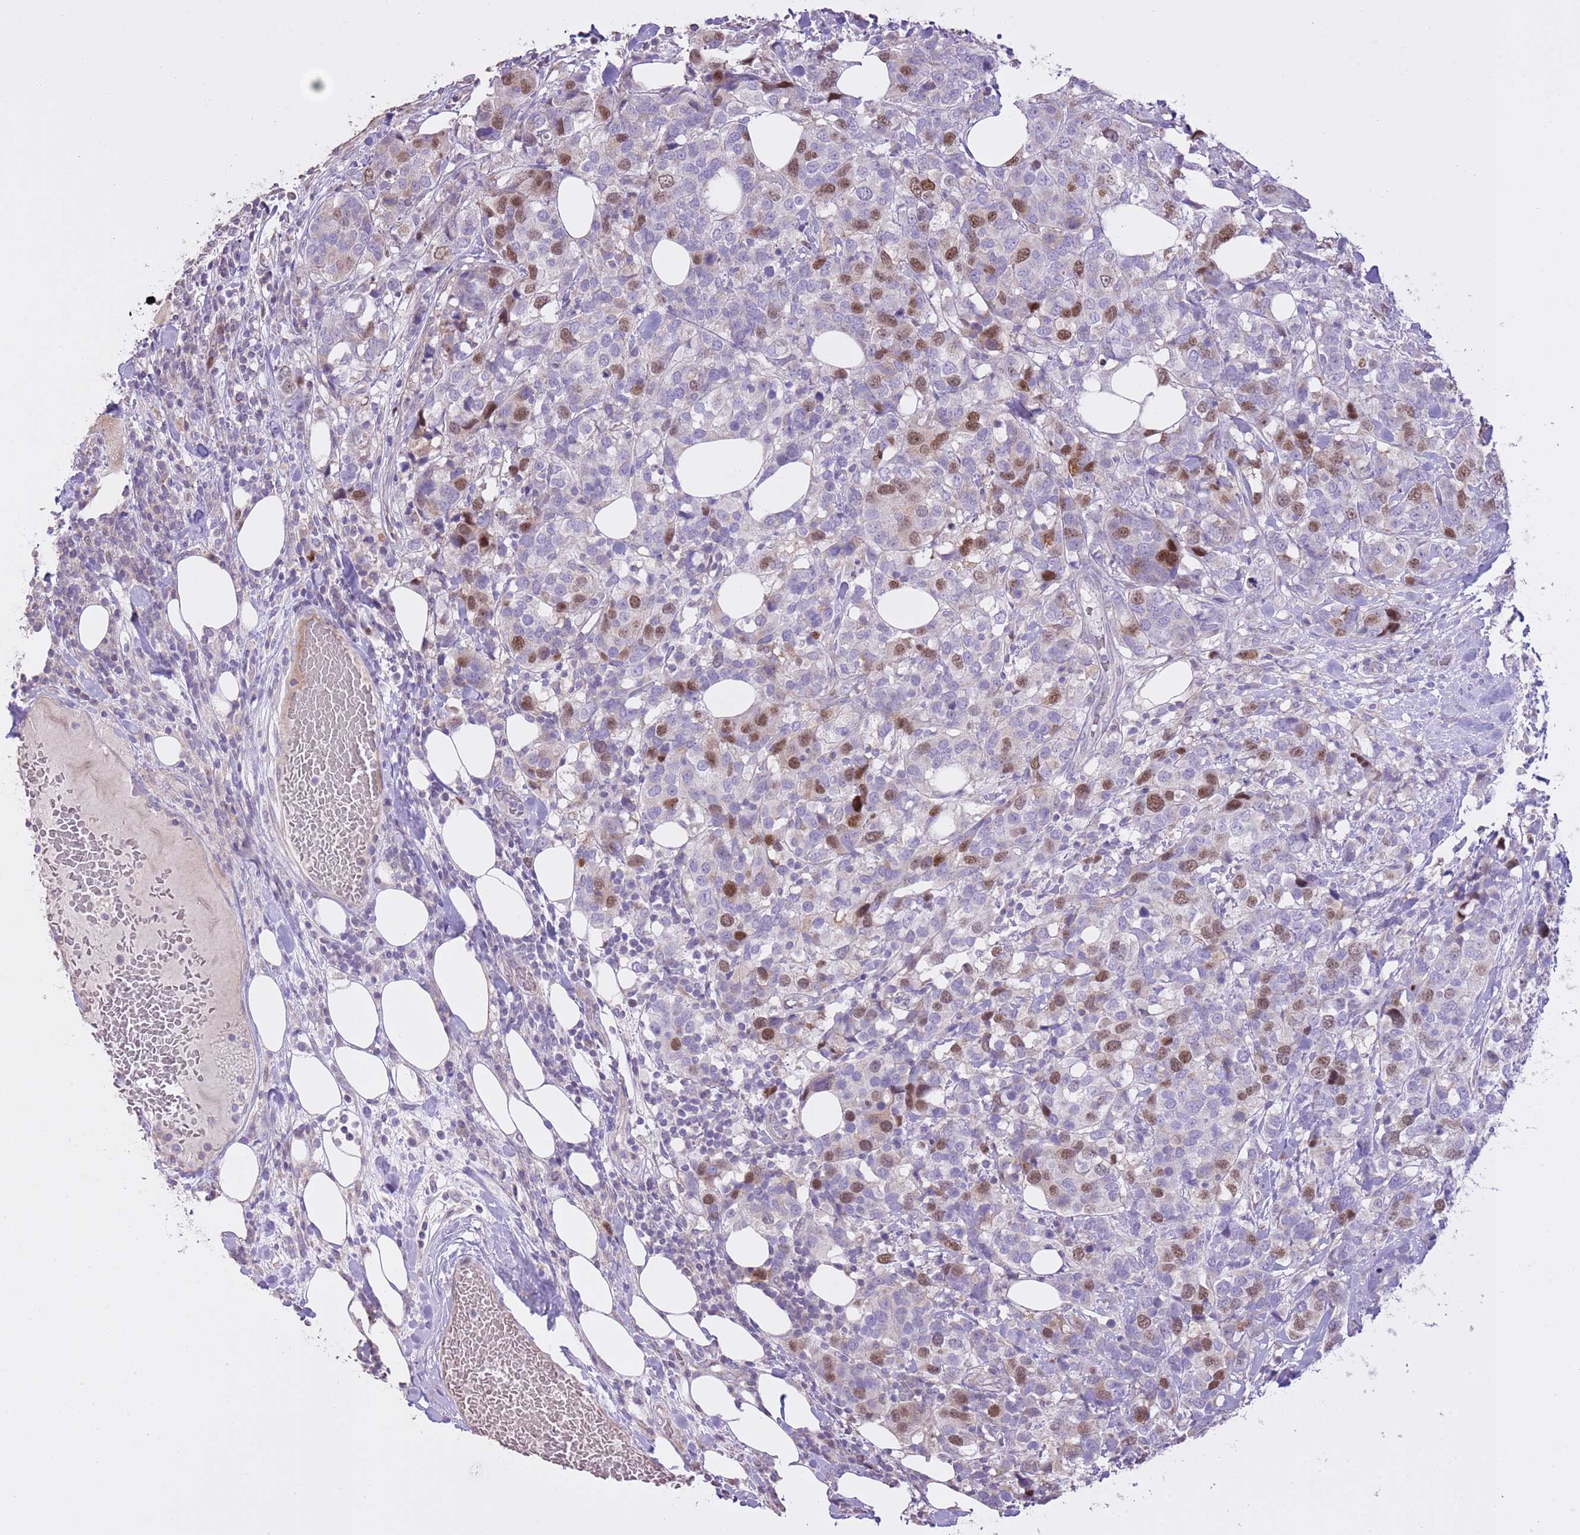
{"staining": {"intensity": "moderate", "quantity": "25%-75%", "location": "nuclear"}, "tissue": "breast cancer", "cell_type": "Tumor cells", "image_type": "cancer", "snomed": [{"axis": "morphology", "description": "Lobular carcinoma"}, {"axis": "topography", "description": "Breast"}], "caption": "Breast cancer (lobular carcinoma) stained for a protein reveals moderate nuclear positivity in tumor cells.", "gene": "GMNN", "patient": {"sex": "female", "age": 59}}